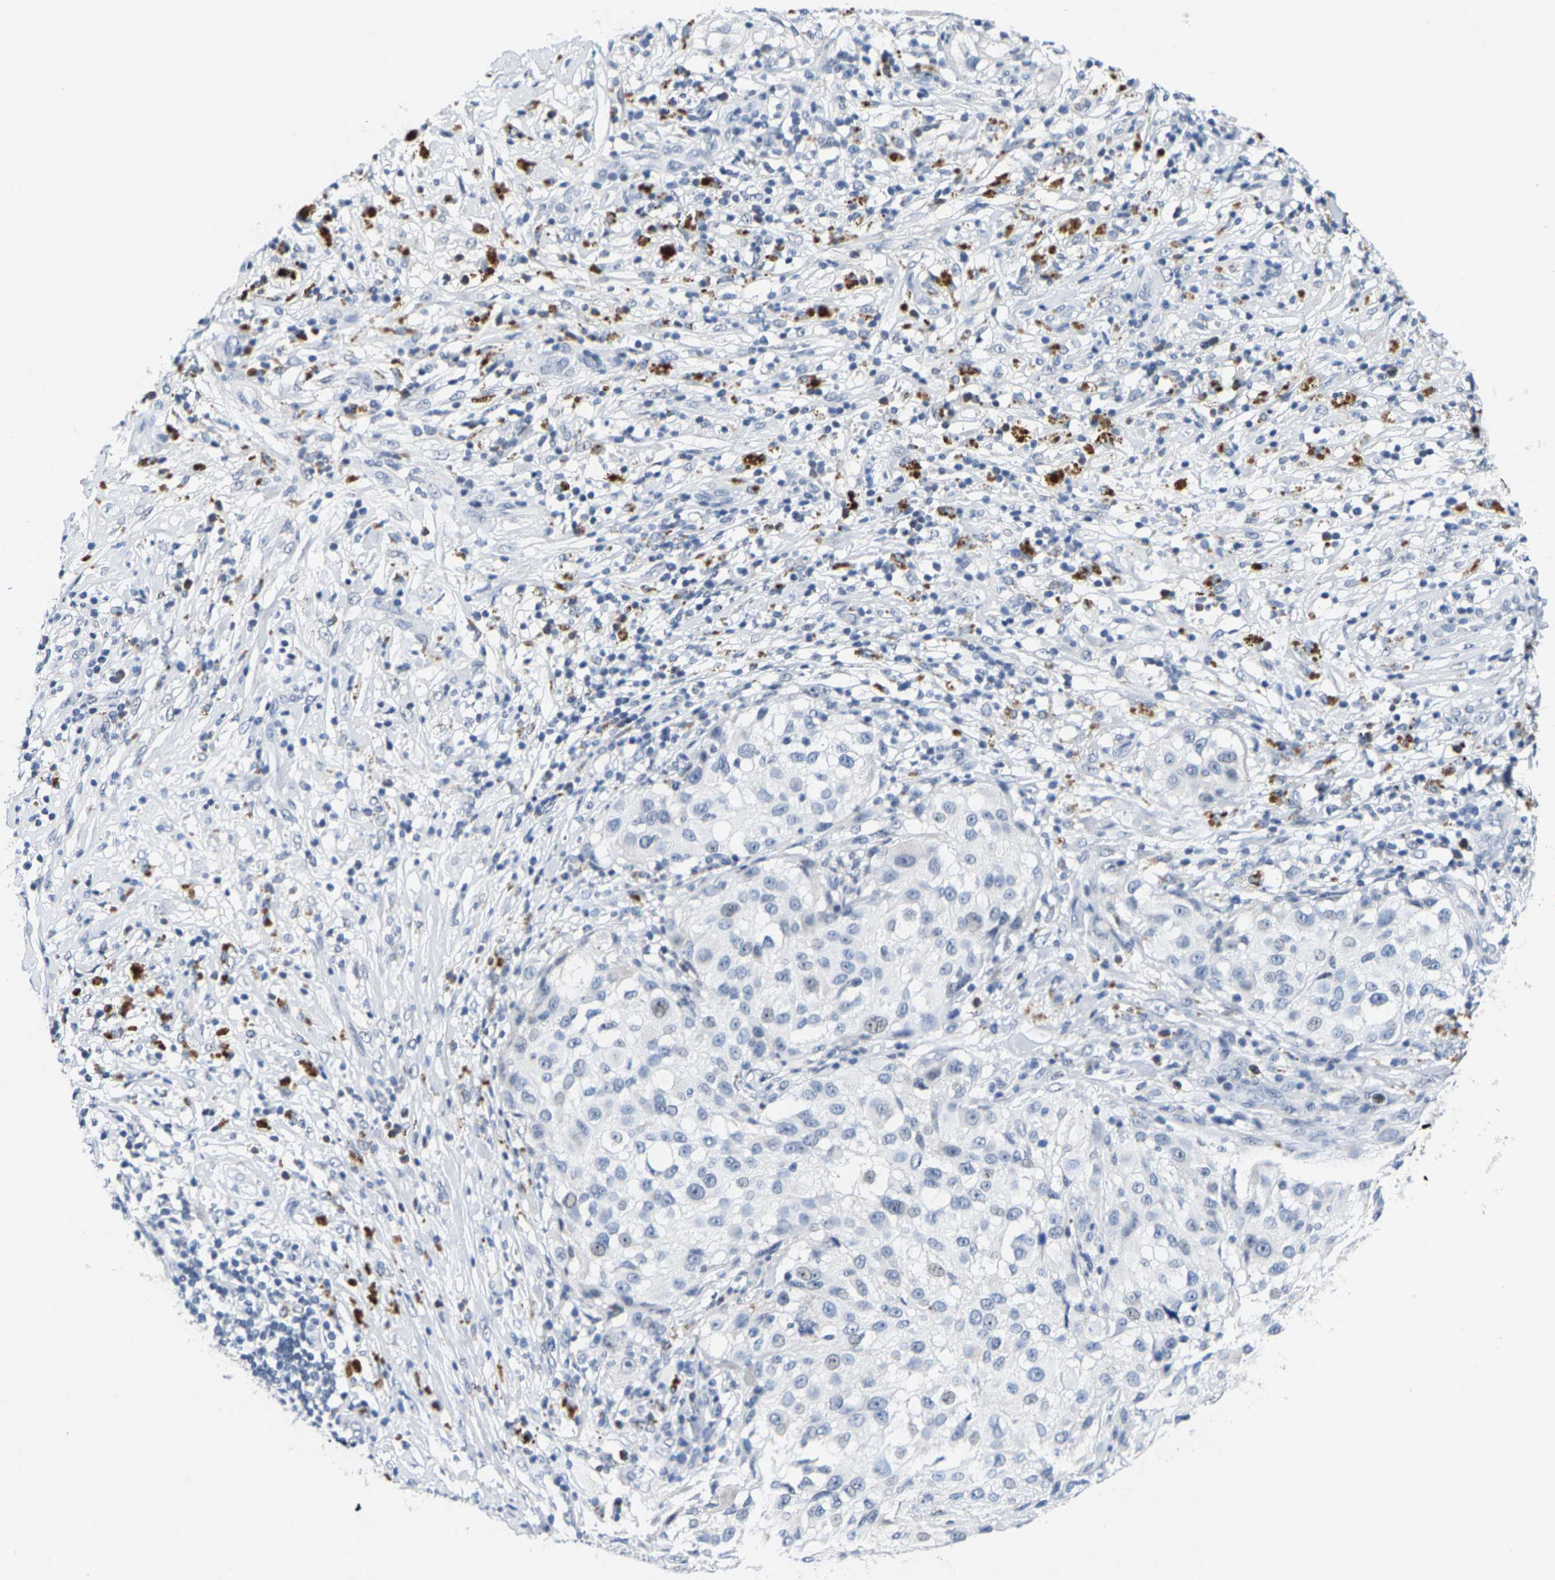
{"staining": {"intensity": "negative", "quantity": "none", "location": "none"}, "tissue": "melanoma", "cell_type": "Tumor cells", "image_type": "cancer", "snomed": [{"axis": "morphology", "description": "Necrosis, NOS"}, {"axis": "morphology", "description": "Malignant melanoma, NOS"}, {"axis": "topography", "description": "Skin"}], "caption": "A histopathology image of human malignant melanoma is negative for staining in tumor cells.", "gene": "SETD1B", "patient": {"sex": "female", "age": 87}}